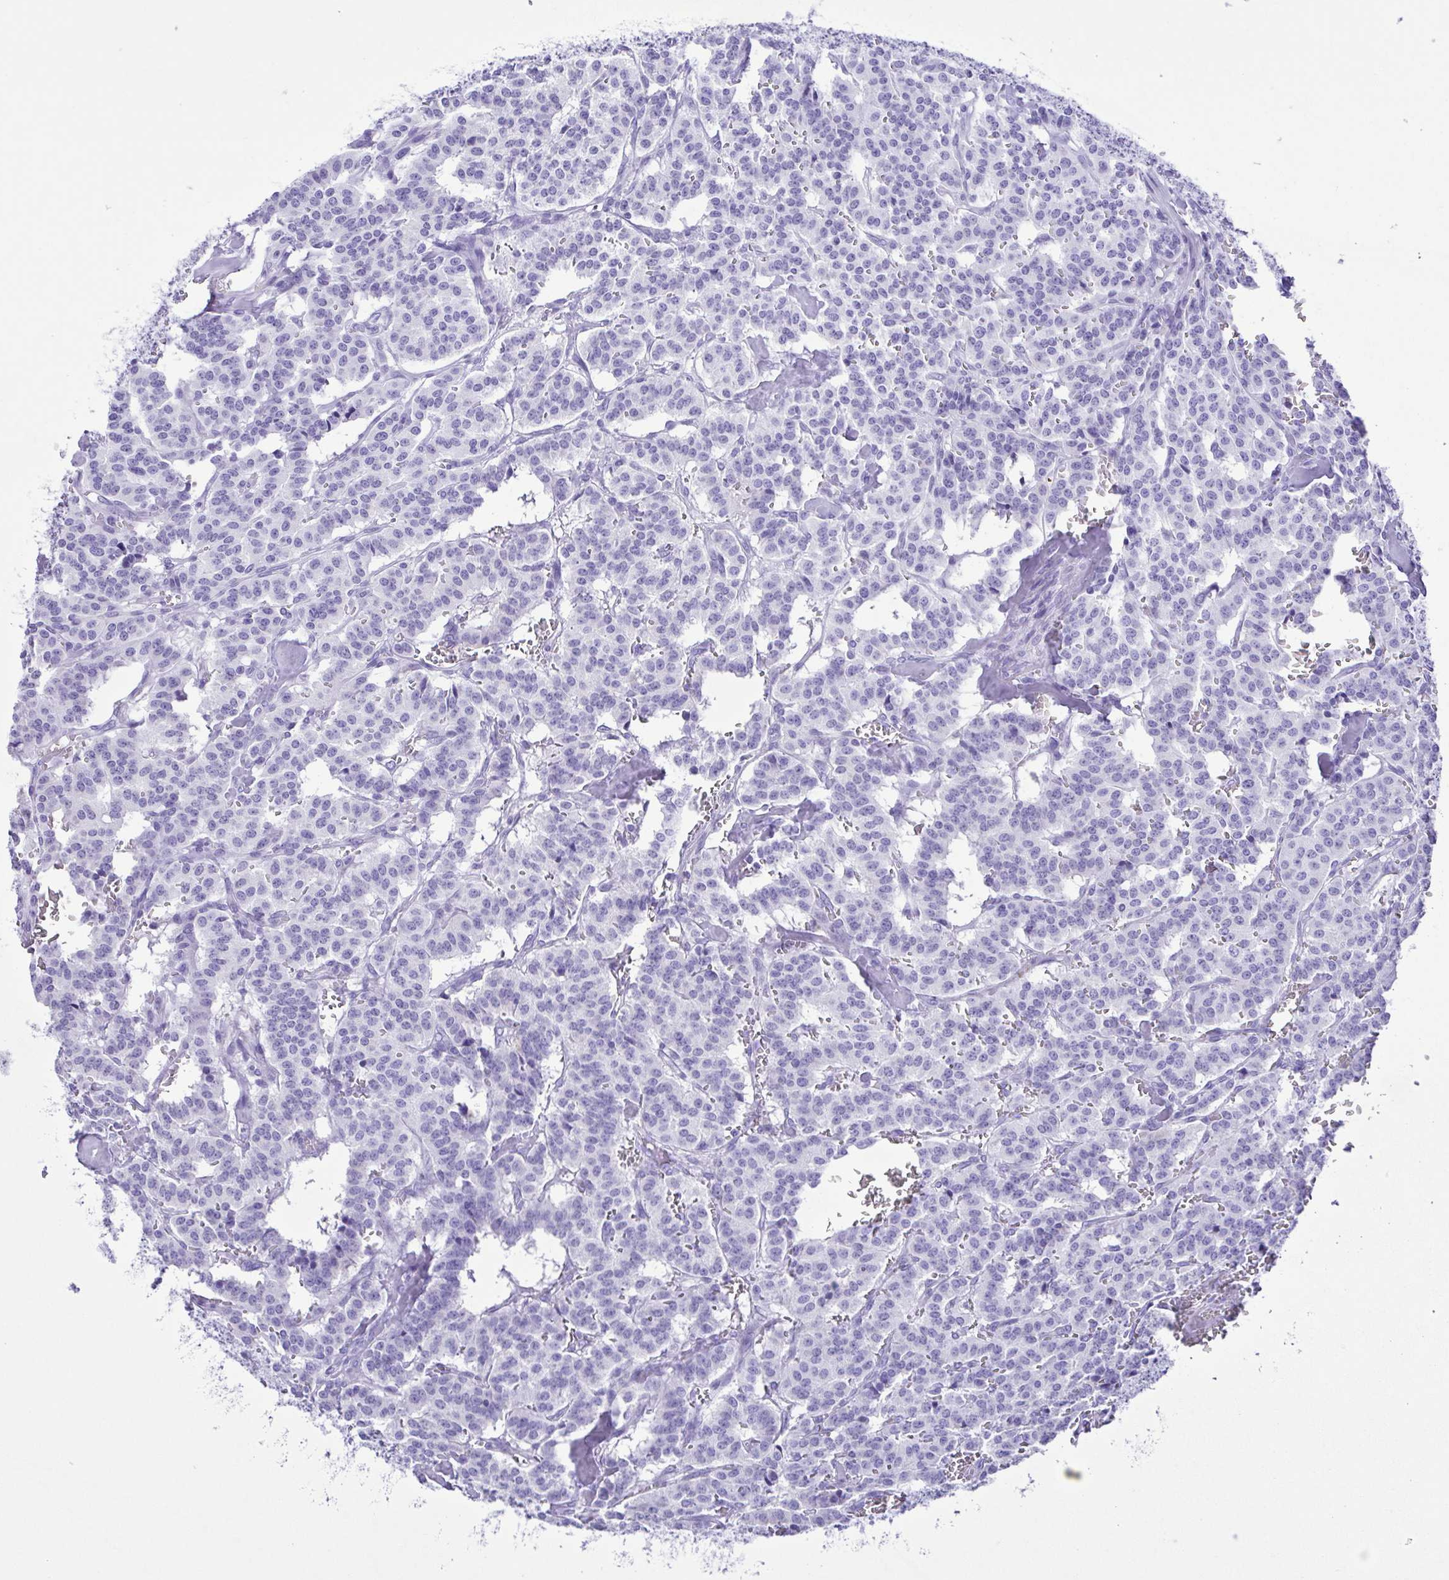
{"staining": {"intensity": "negative", "quantity": "none", "location": "none"}, "tissue": "carcinoid", "cell_type": "Tumor cells", "image_type": "cancer", "snomed": [{"axis": "morphology", "description": "Normal tissue, NOS"}, {"axis": "morphology", "description": "Carcinoid, malignant, NOS"}, {"axis": "topography", "description": "Lung"}], "caption": "This is an immunohistochemistry (IHC) micrograph of human malignant carcinoid. There is no staining in tumor cells.", "gene": "ERP27", "patient": {"sex": "female", "age": 46}}